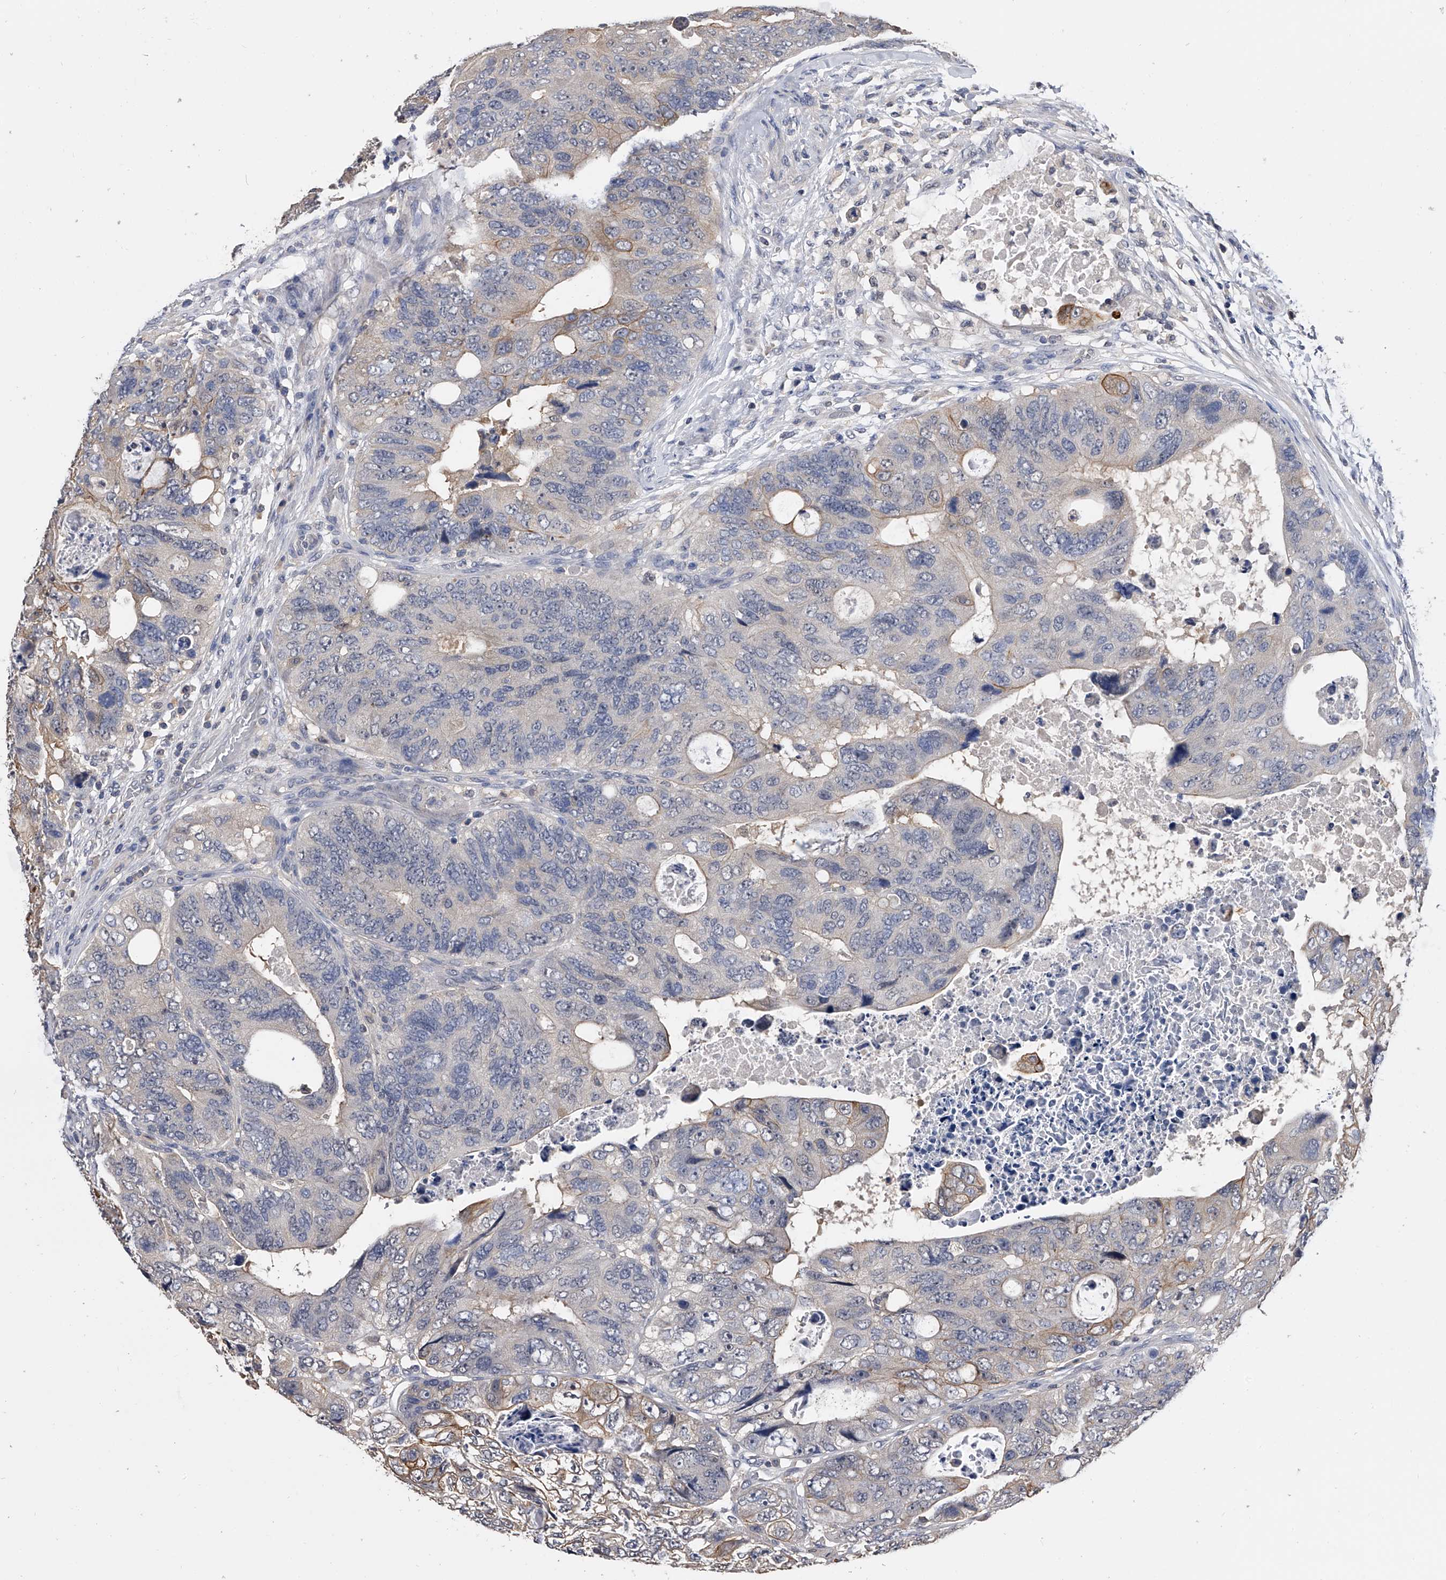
{"staining": {"intensity": "moderate", "quantity": "<25%", "location": "cytoplasmic/membranous"}, "tissue": "colorectal cancer", "cell_type": "Tumor cells", "image_type": "cancer", "snomed": [{"axis": "morphology", "description": "Adenocarcinoma, NOS"}, {"axis": "topography", "description": "Rectum"}], "caption": "Colorectal cancer (adenocarcinoma) tissue displays moderate cytoplasmic/membranous expression in approximately <25% of tumor cells, visualized by immunohistochemistry.", "gene": "EFCAB7", "patient": {"sex": "male", "age": 59}}